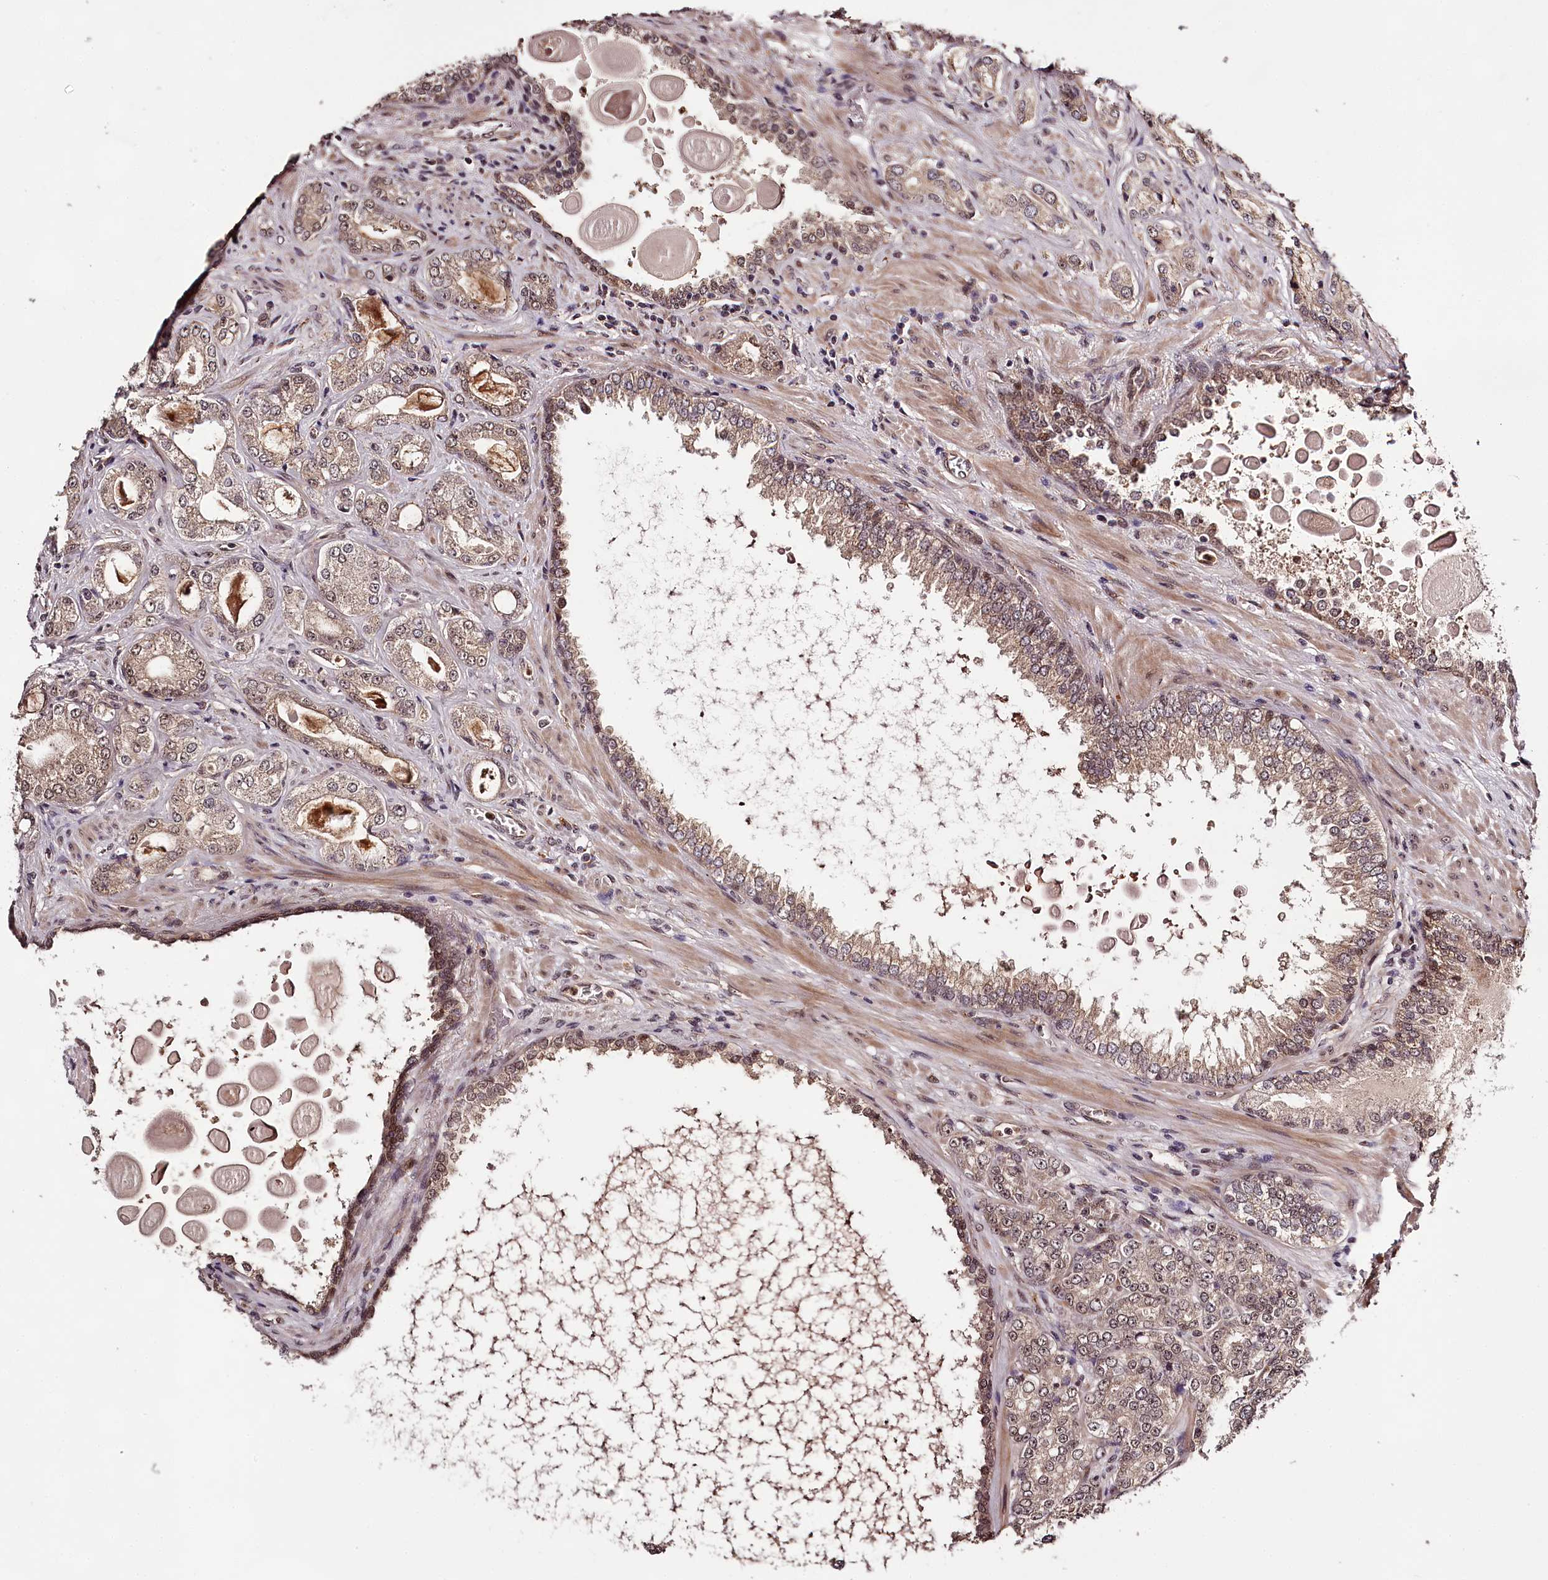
{"staining": {"intensity": "weak", "quantity": ">75%", "location": "cytoplasmic/membranous"}, "tissue": "prostate cancer", "cell_type": "Tumor cells", "image_type": "cancer", "snomed": [{"axis": "morphology", "description": "Normal tissue, NOS"}, {"axis": "morphology", "description": "Adenocarcinoma, High grade"}, {"axis": "topography", "description": "Prostate"}], "caption": "The photomicrograph exhibits immunohistochemical staining of prostate cancer. There is weak cytoplasmic/membranous positivity is identified in approximately >75% of tumor cells.", "gene": "MAML3", "patient": {"sex": "male", "age": 83}}